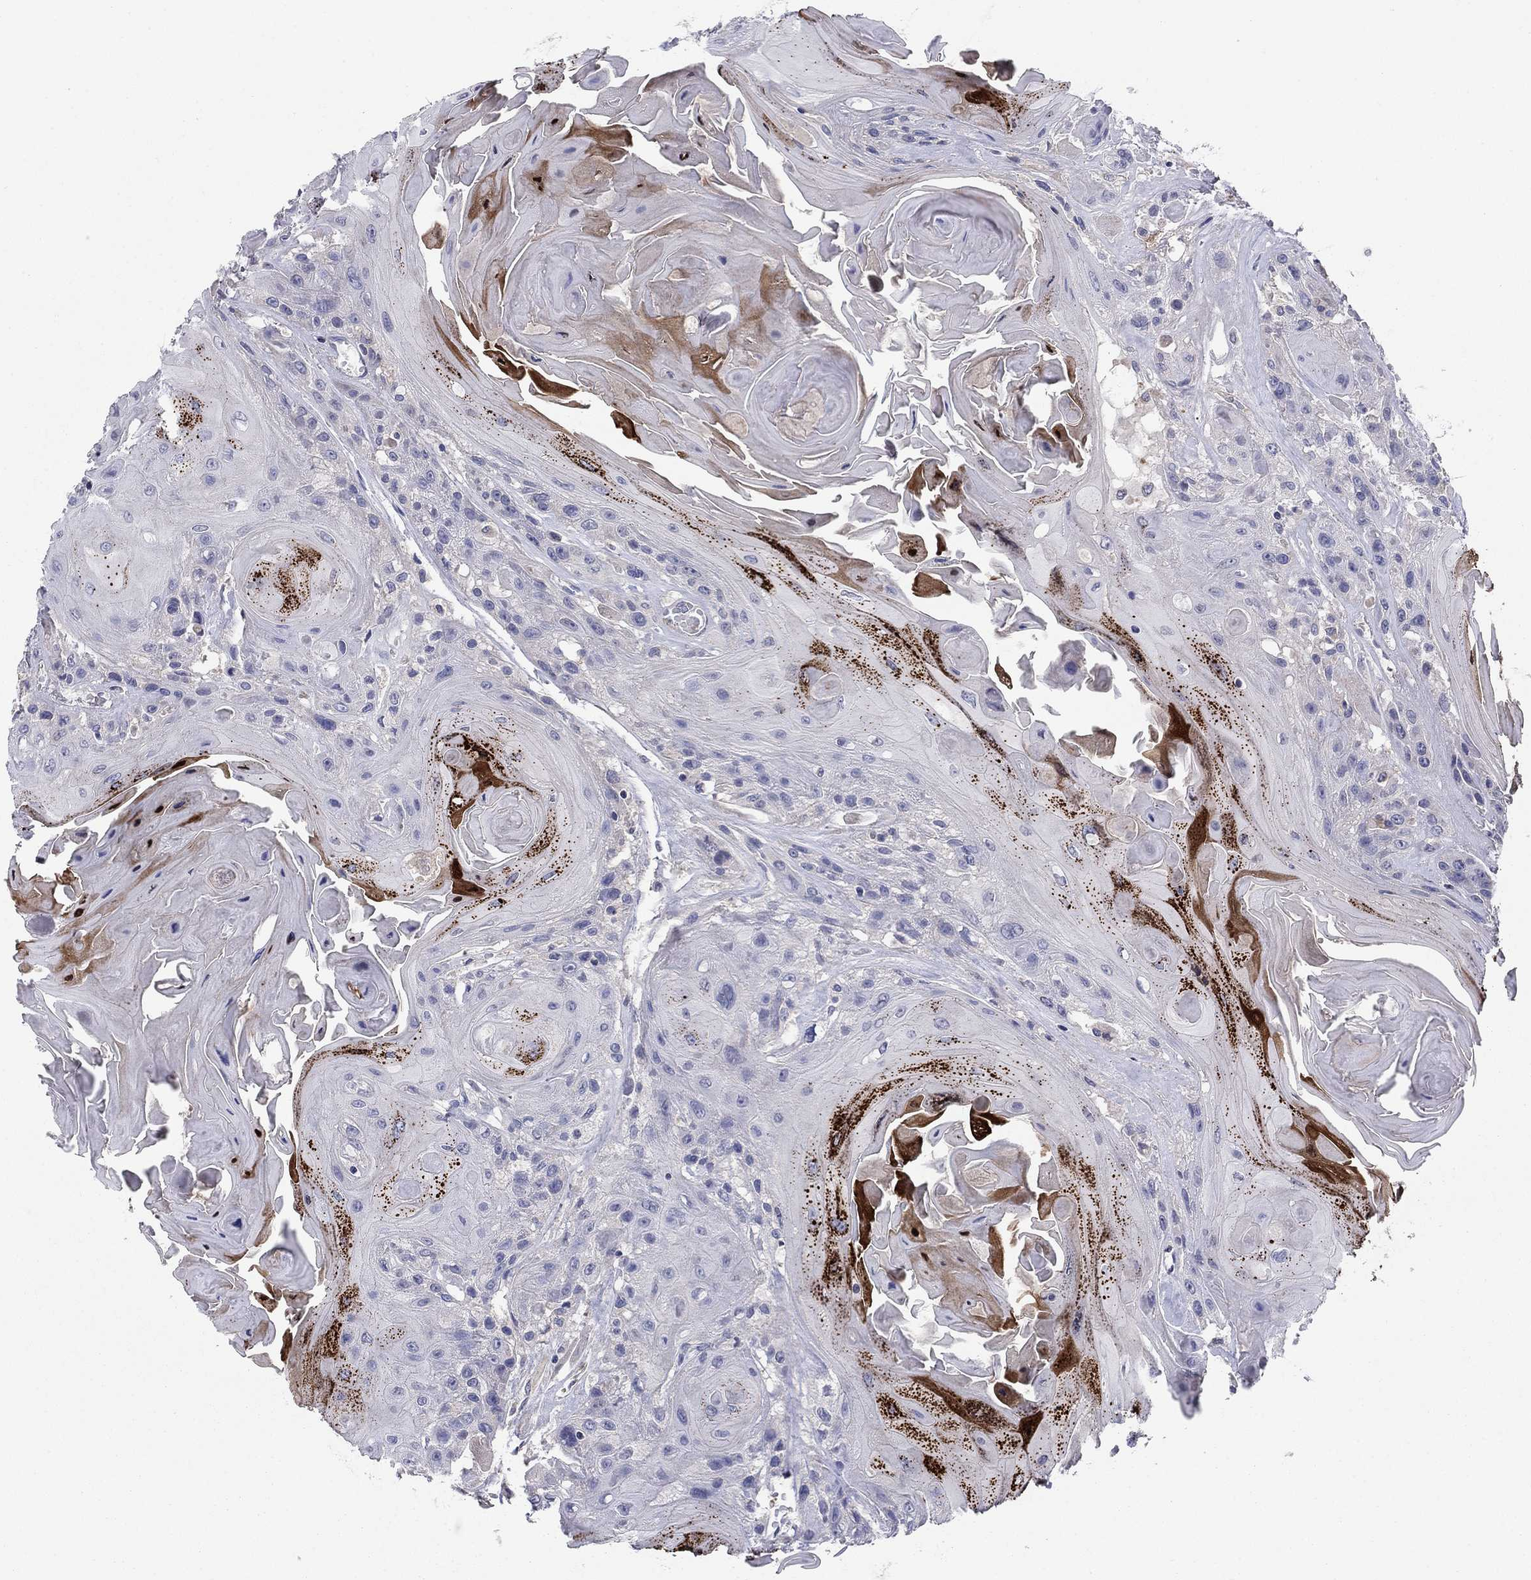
{"staining": {"intensity": "negative", "quantity": "none", "location": "none"}, "tissue": "head and neck cancer", "cell_type": "Tumor cells", "image_type": "cancer", "snomed": [{"axis": "morphology", "description": "Squamous cell carcinoma, NOS"}, {"axis": "topography", "description": "Head-Neck"}], "caption": "The photomicrograph exhibits no staining of tumor cells in head and neck cancer (squamous cell carcinoma).", "gene": "EMP2", "patient": {"sex": "female", "age": 59}}